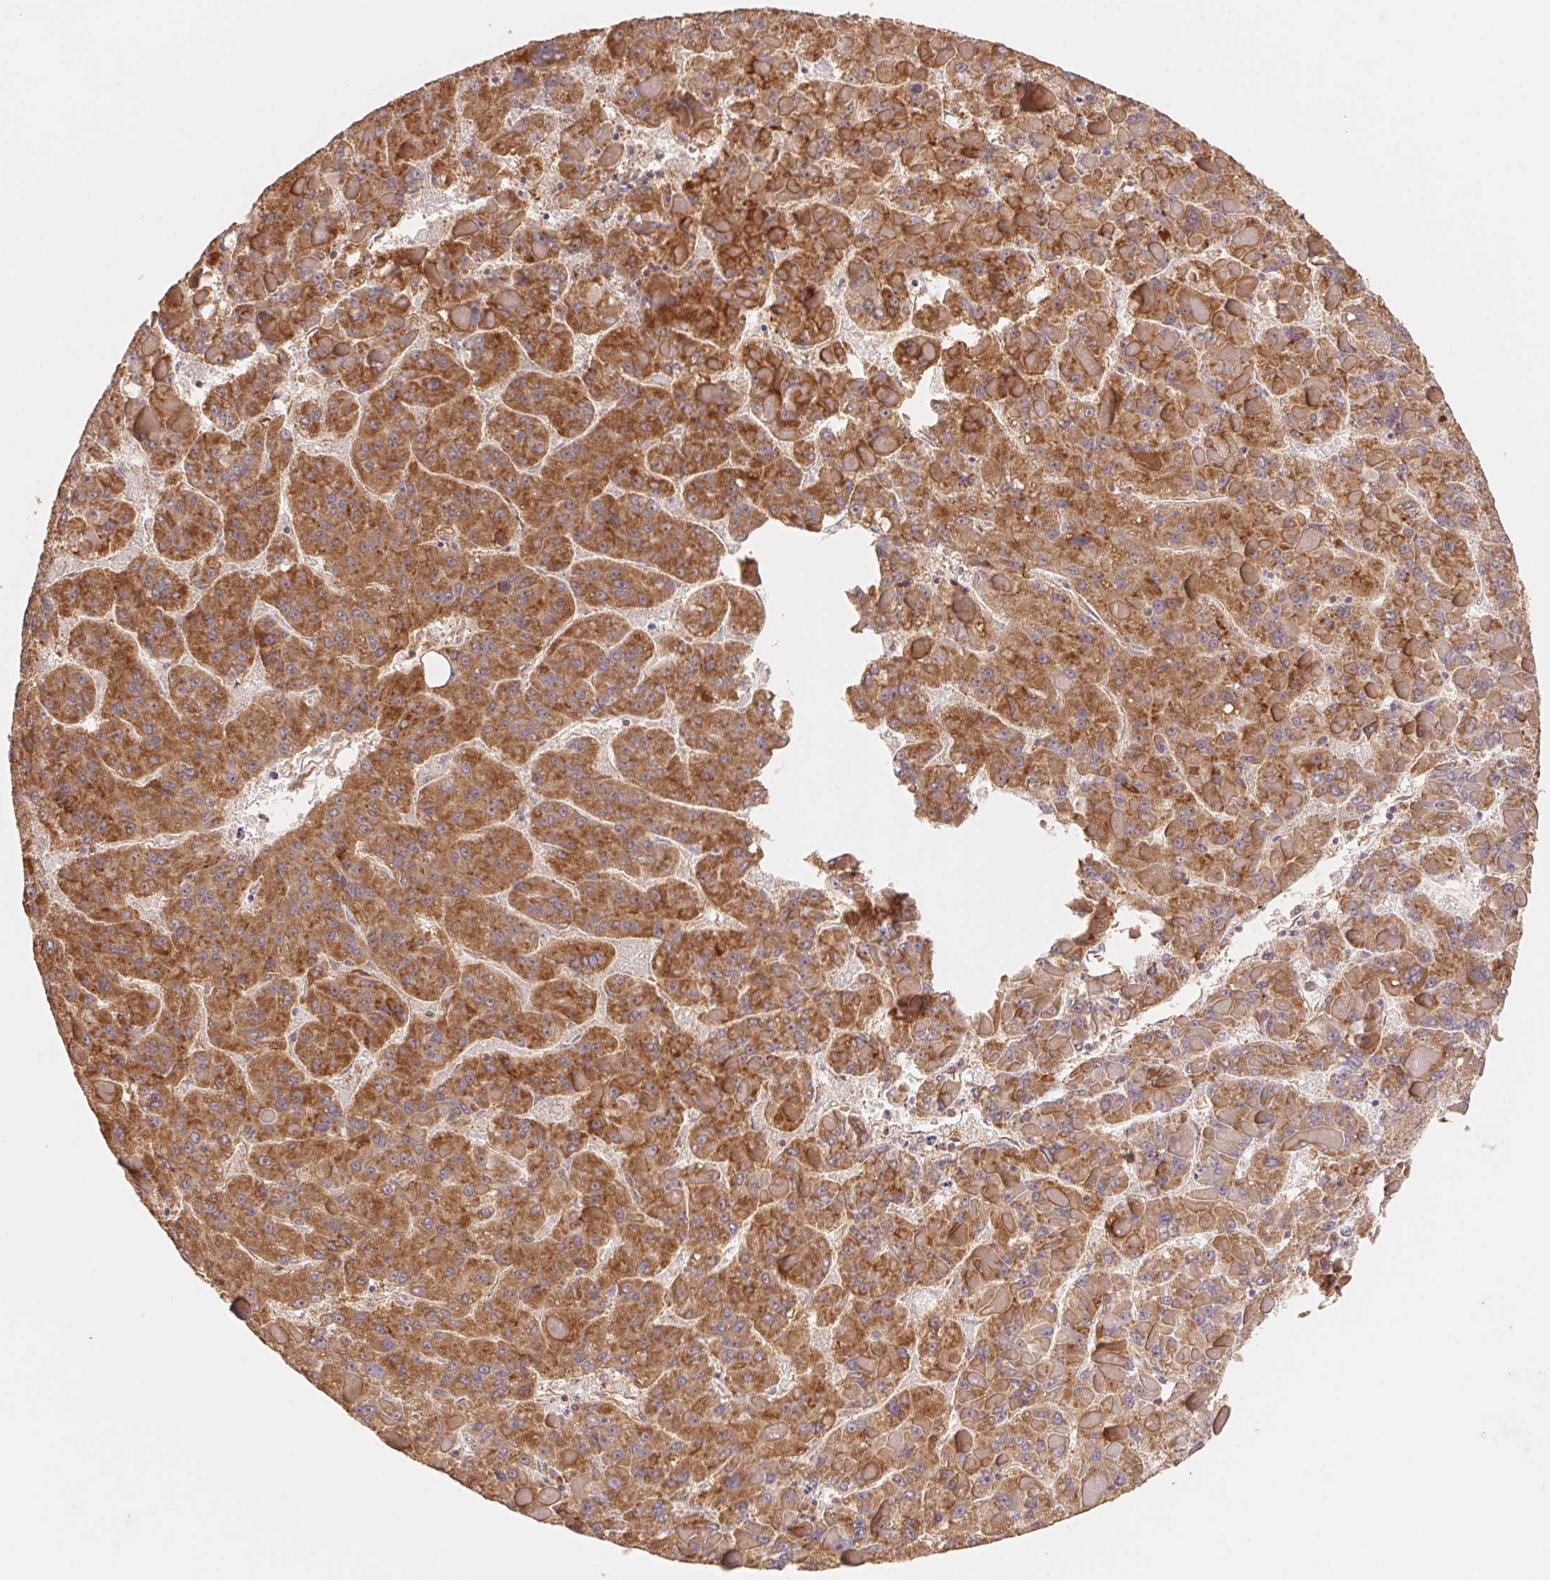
{"staining": {"intensity": "moderate", "quantity": ">75%", "location": "cytoplasmic/membranous"}, "tissue": "liver cancer", "cell_type": "Tumor cells", "image_type": "cancer", "snomed": [{"axis": "morphology", "description": "Carcinoma, Hepatocellular, NOS"}, {"axis": "topography", "description": "Liver"}], "caption": "Liver cancer (hepatocellular carcinoma) stained for a protein (brown) reveals moderate cytoplasmic/membranous positive expression in about >75% of tumor cells.", "gene": "RPL27A", "patient": {"sex": "female", "age": 82}}